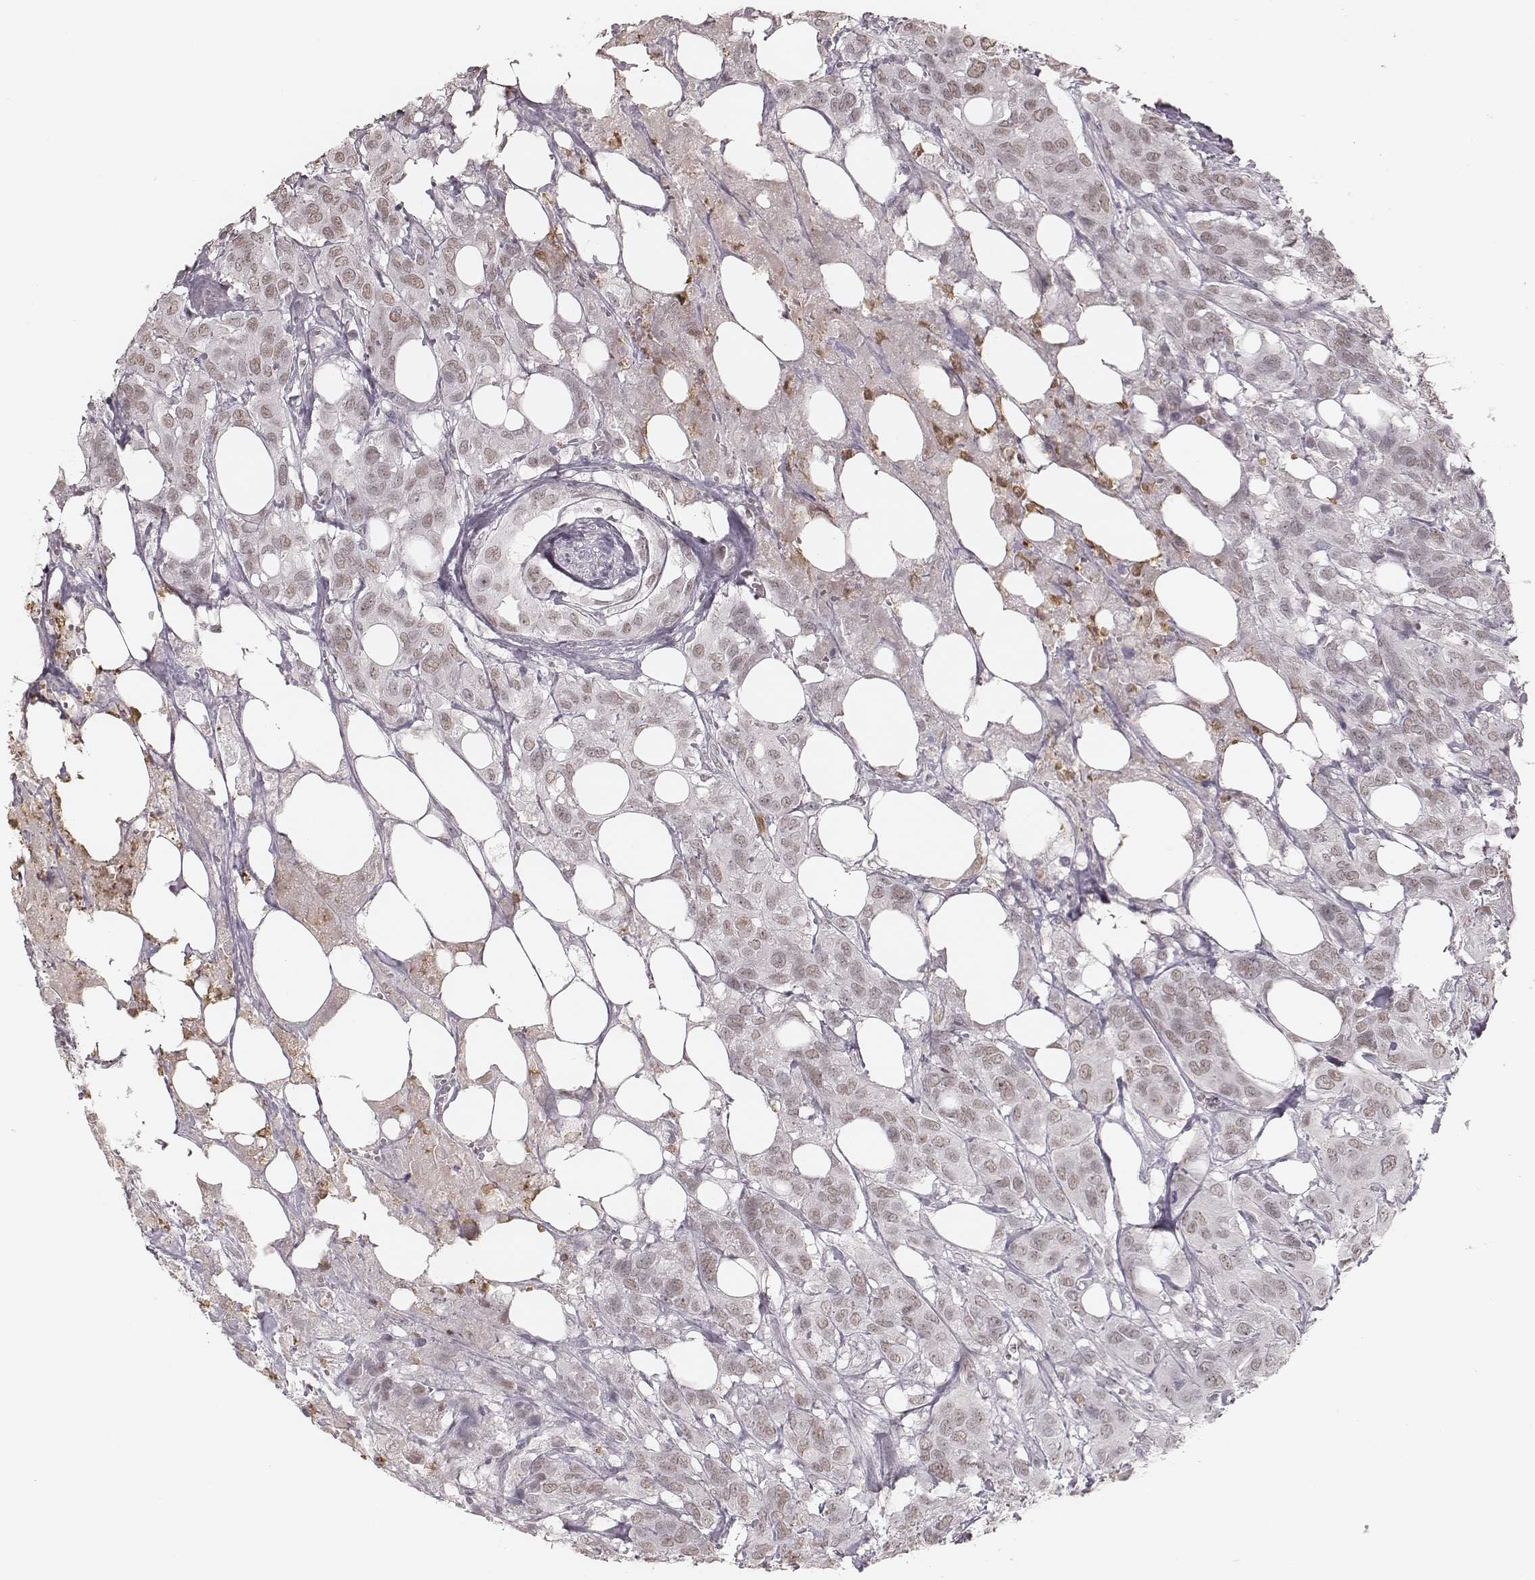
{"staining": {"intensity": "weak", "quantity": "<25%", "location": "nuclear"}, "tissue": "urothelial cancer", "cell_type": "Tumor cells", "image_type": "cancer", "snomed": [{"axis": "morphology", "description": "Urothelial carcinoma, NOS"}, {"axis": "morphology", "description": "Urothelial carcinoma, High grade"}, {"axis": "topography", "description": "Urinary bladder"}], "caption": "Immunohistochemical staining of urothelial cancer reveals no significant expression in tumor cells.", "gene": "KITLG", "patient": {"sex": "male", "age": 63}}